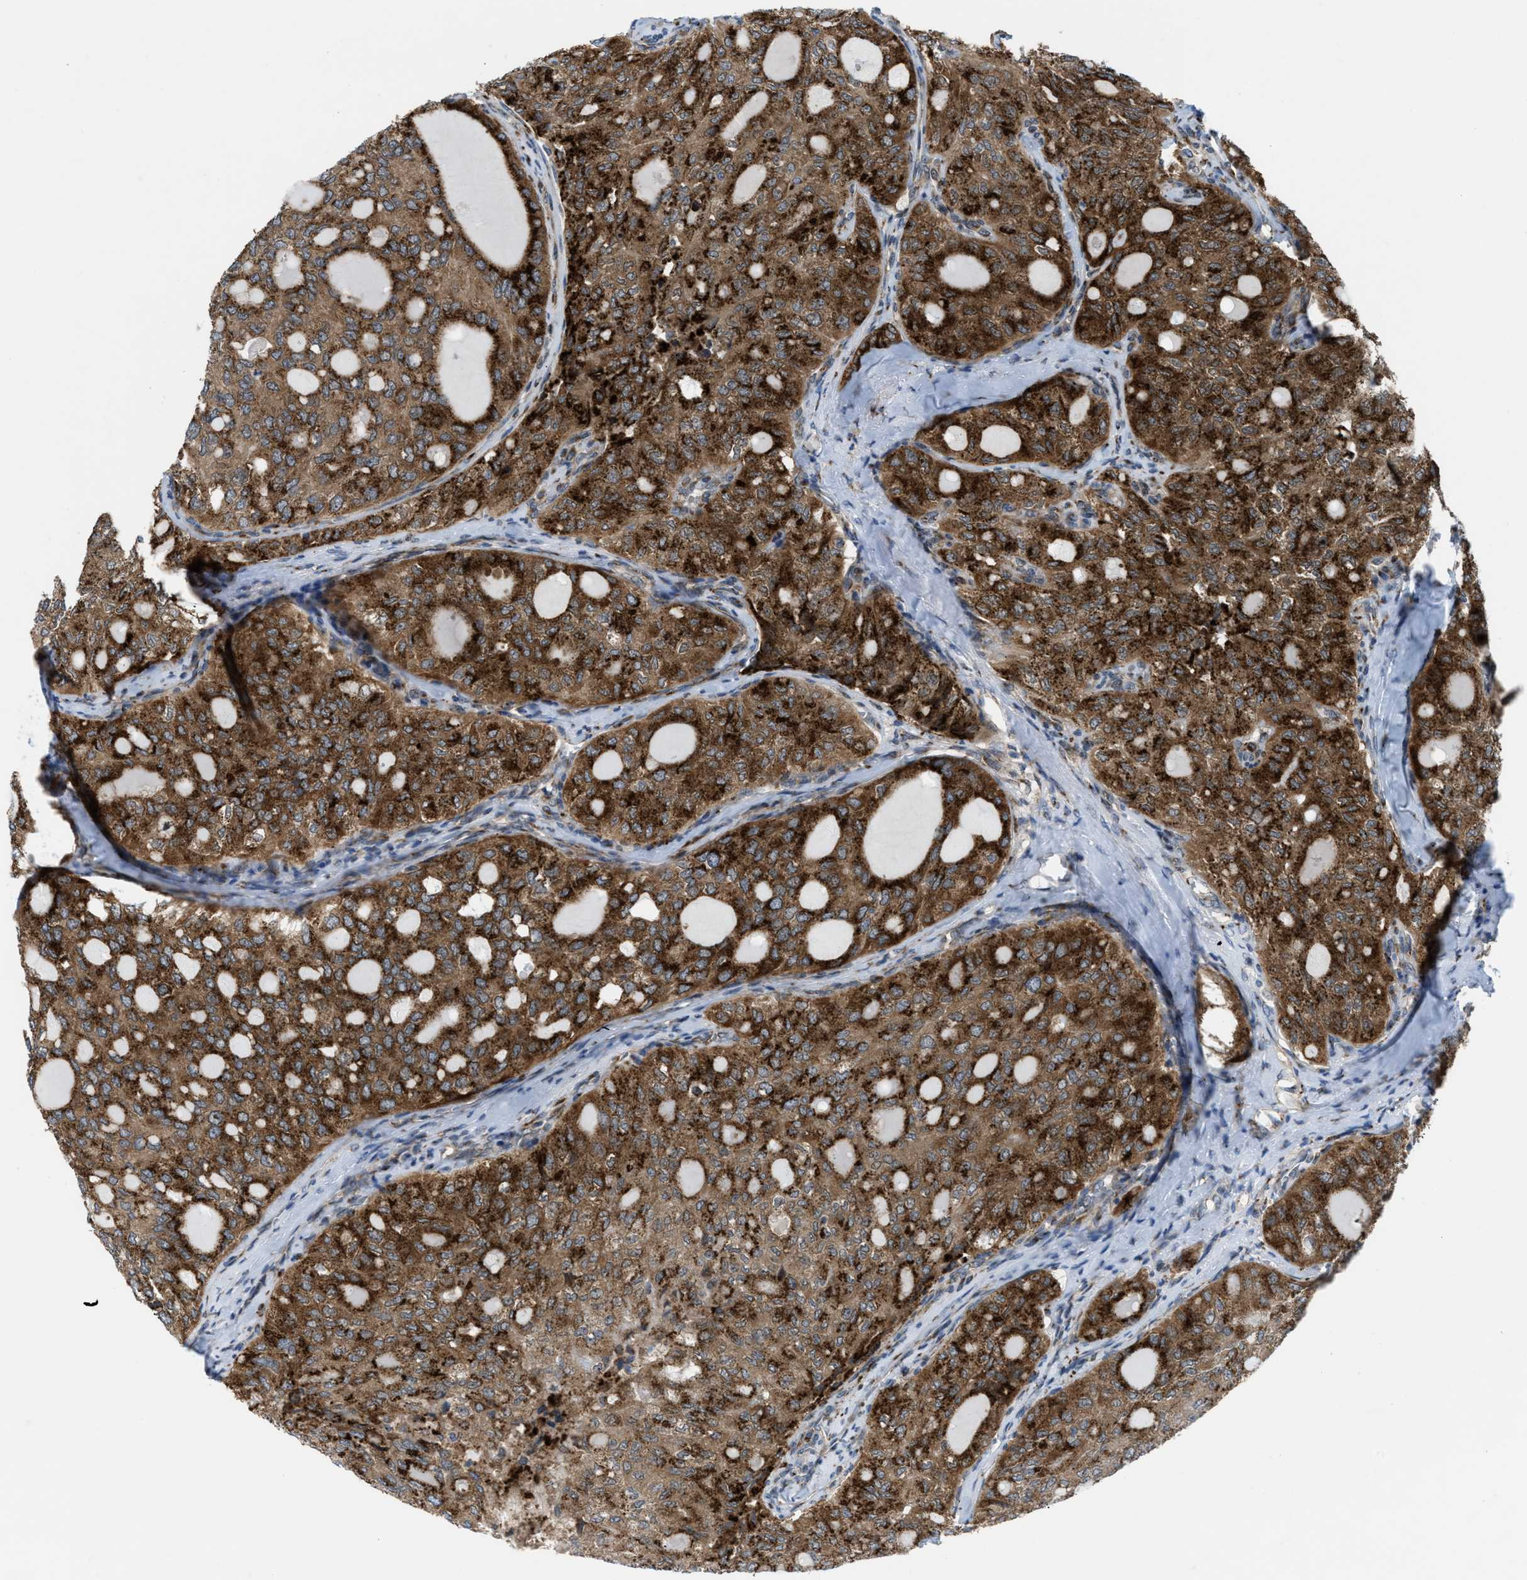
{"staining": {"intensity": "strong", "quantity": ">75%", "location": "cytoplasmic/membranous"}, "tissue": "thyroid cancer", "cell_type": "Tumor cells", "image_type": "cancer", "snomed": [{"axis": "morphology", "description": "Follicular adenoma carcinoma, NOS"}, {"axis": "topography", "description": "Thyroid gland"}], "caption": "The immunohistochemical stain labels strong cytoplasmic/membranous positivity in tumor cells of thyroid cancer tissue.", "gene": "SLC38A10", "patient": {"sex": "male", "age": 75}}